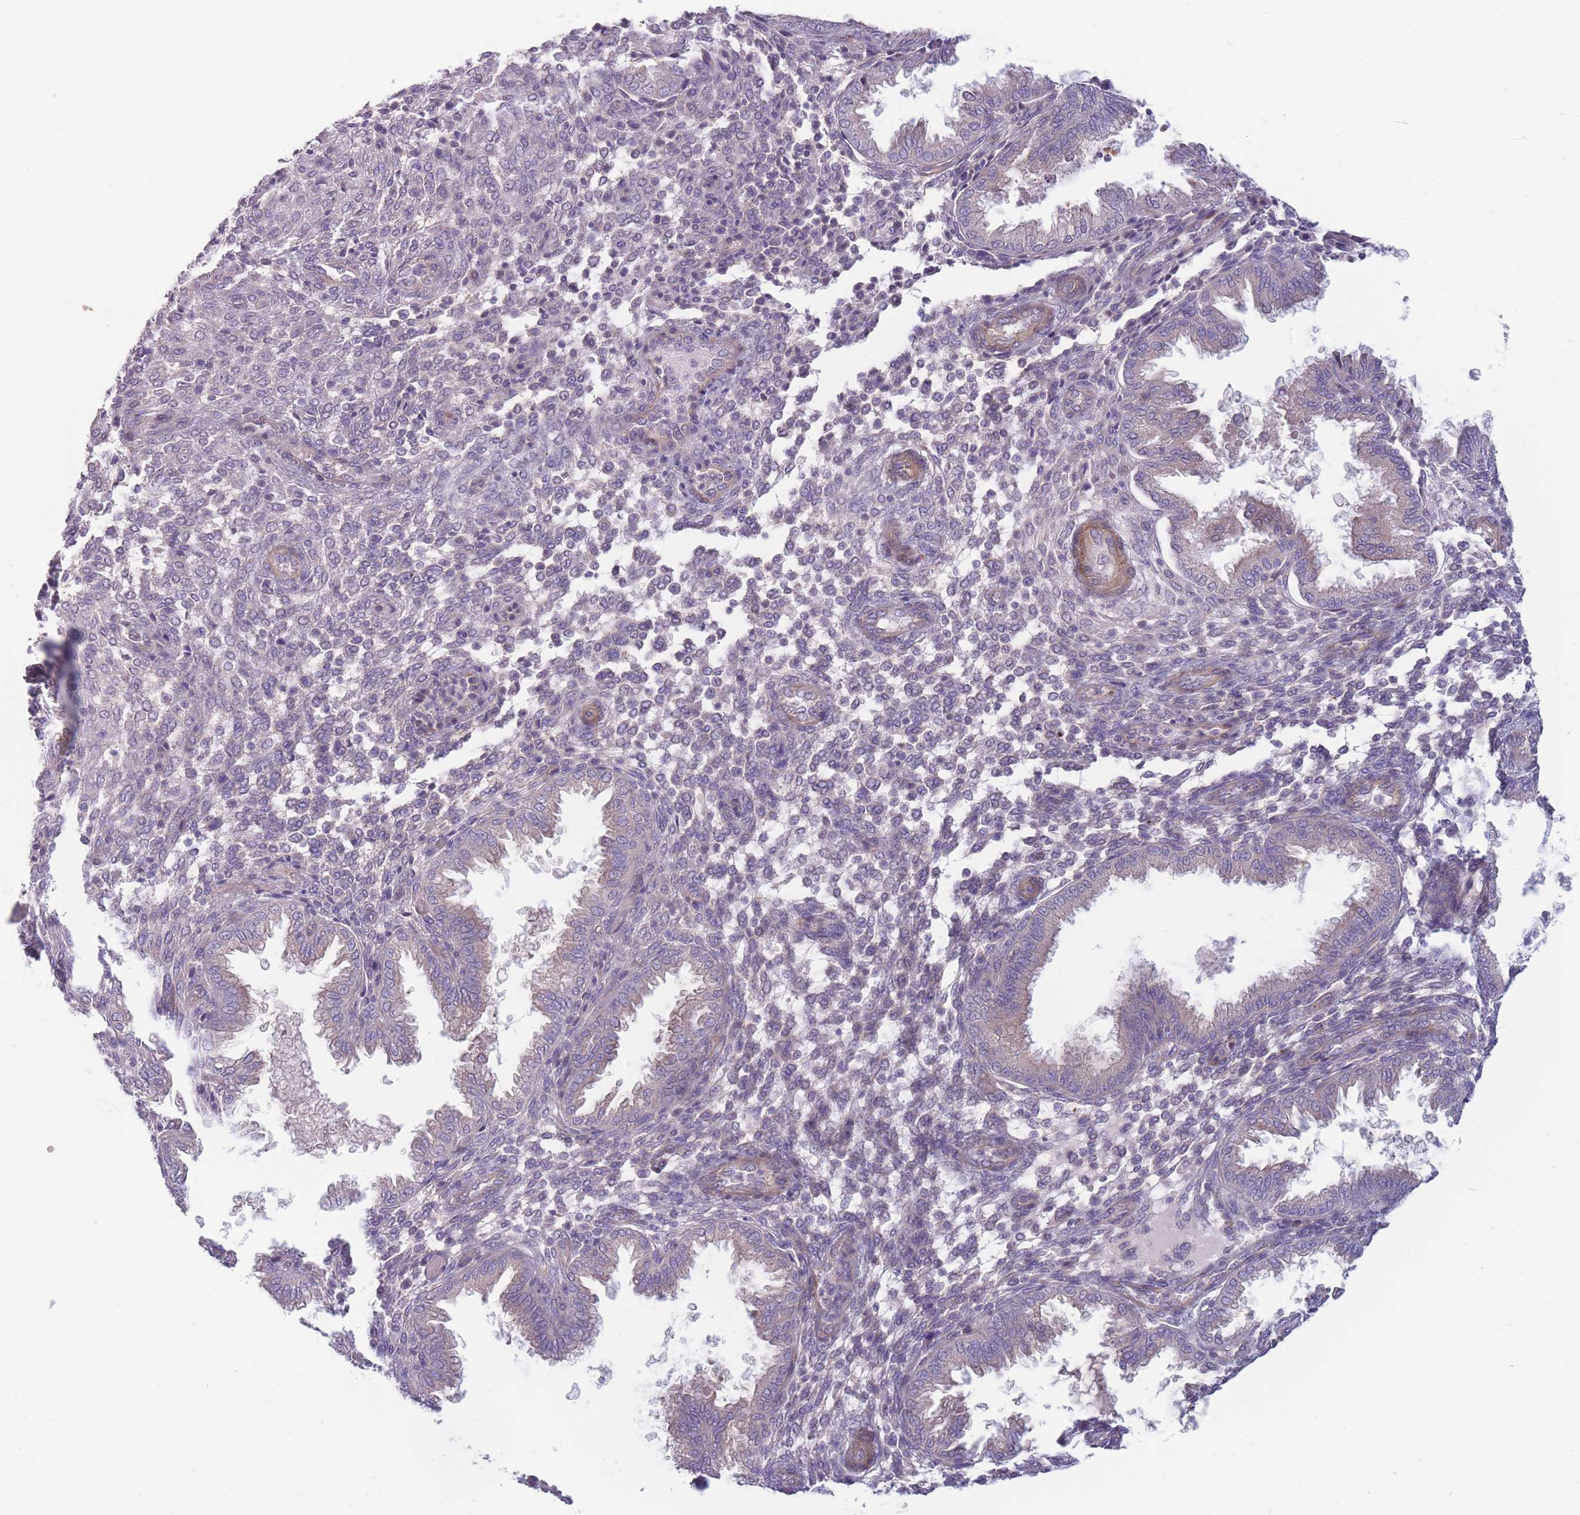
{"staining": {"intensity": "negative", "quantity": "none", "location": "none"}, "tissue": "endometrium", "cell_type": "Cells in endometrial stroma", "image_type": "normal", "snomed": [{"axis": "morphology", "description": "Normal tissue, NOS"}, {"axis": "topography", "description": "Endometrium"}], "caption": "An image of human endometrium is negative for staining in cells in endometrial stroma. (Brightfield microscopy of DAB (3,3'-diaminobenzidine) IHC at high magnification).", "gene": "PNPLA5", "patient": {"sex": "female", "age": 33}}